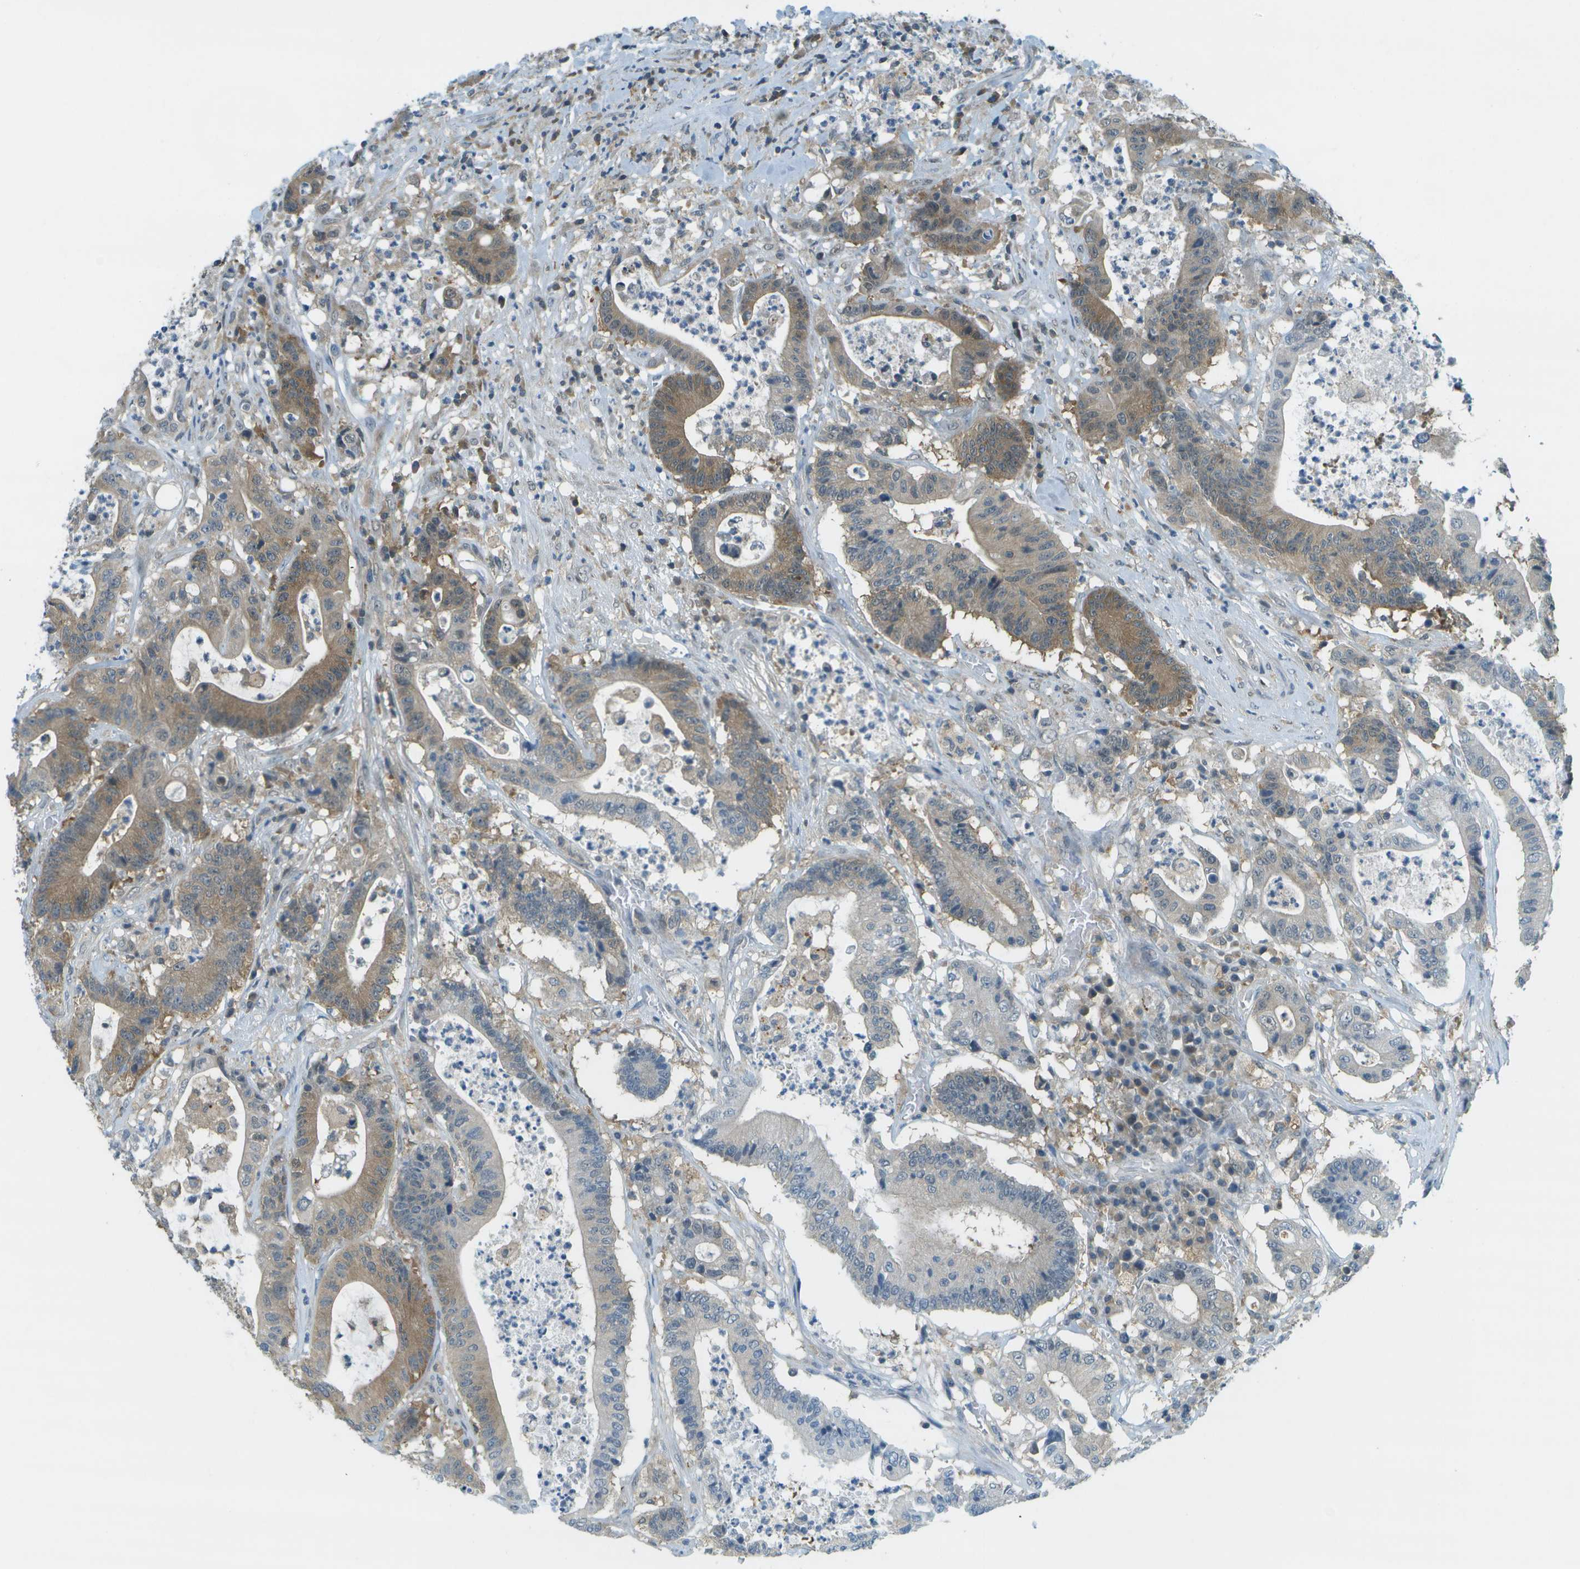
{"staining": {"intensity": "moderate", "quantity": "25%-75%", "location": "cytoplasmic/membranous"}, "tissue": "colorectal cancer", "cell_type": "Tumor cells", "image_type": "cancer", "snomed": [{"axis": "morphology", "description": "Adenocarcinoma, NOS"}, {"axis": "topography", "description": "Colon"}], "caption": "Moderate cytoplasmic/membranous protein staining is present in about 25%-75% of tumor cells in colorectal adenocarcinoma.", "gene": "CDH23", "patient": {"sex": "female", "age": 84}}